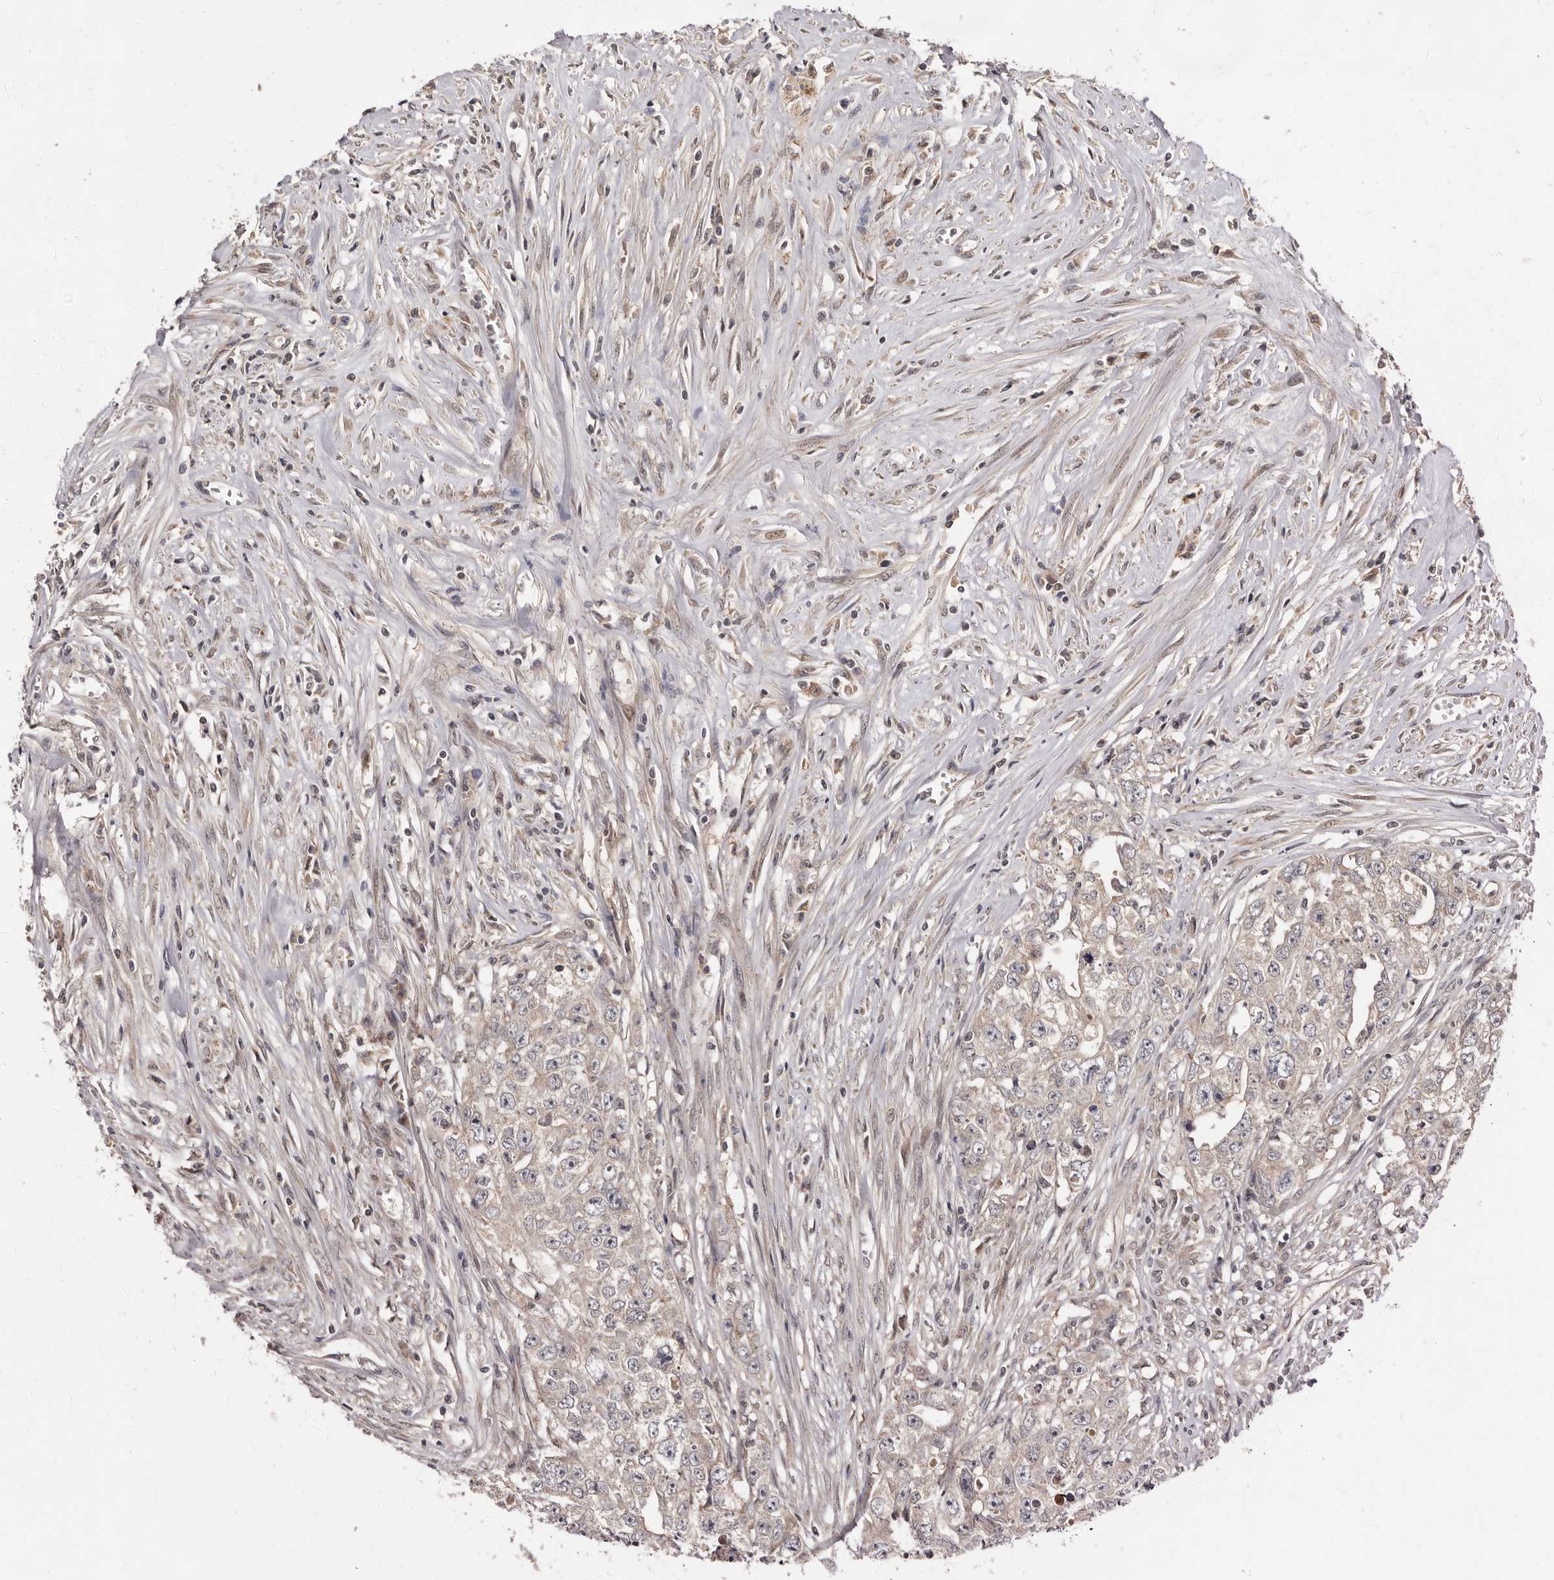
{"staining": {"intensity": "negative", "quantity": "none", "location": "none"}, "tissue": "testis cancer", "cell_type": "Tumor cells", "image_type": "cancer", "snomed": [{"axis": "morphology", "description": "Seminoma, NOS"}, {"axis": "morphology", "description": "Carcinoma, Embryonal, NOS"}, {"axis": "topography", "description": "Testis"}], "caption": "There is no significant expression in tumor cells of testis cancer. The staining is performed using DAB brown chromogen with nuclei counter-stained in using hematoxylin.", "gene": "INAVA", "patient": {"sex": "male", "age": 43}}